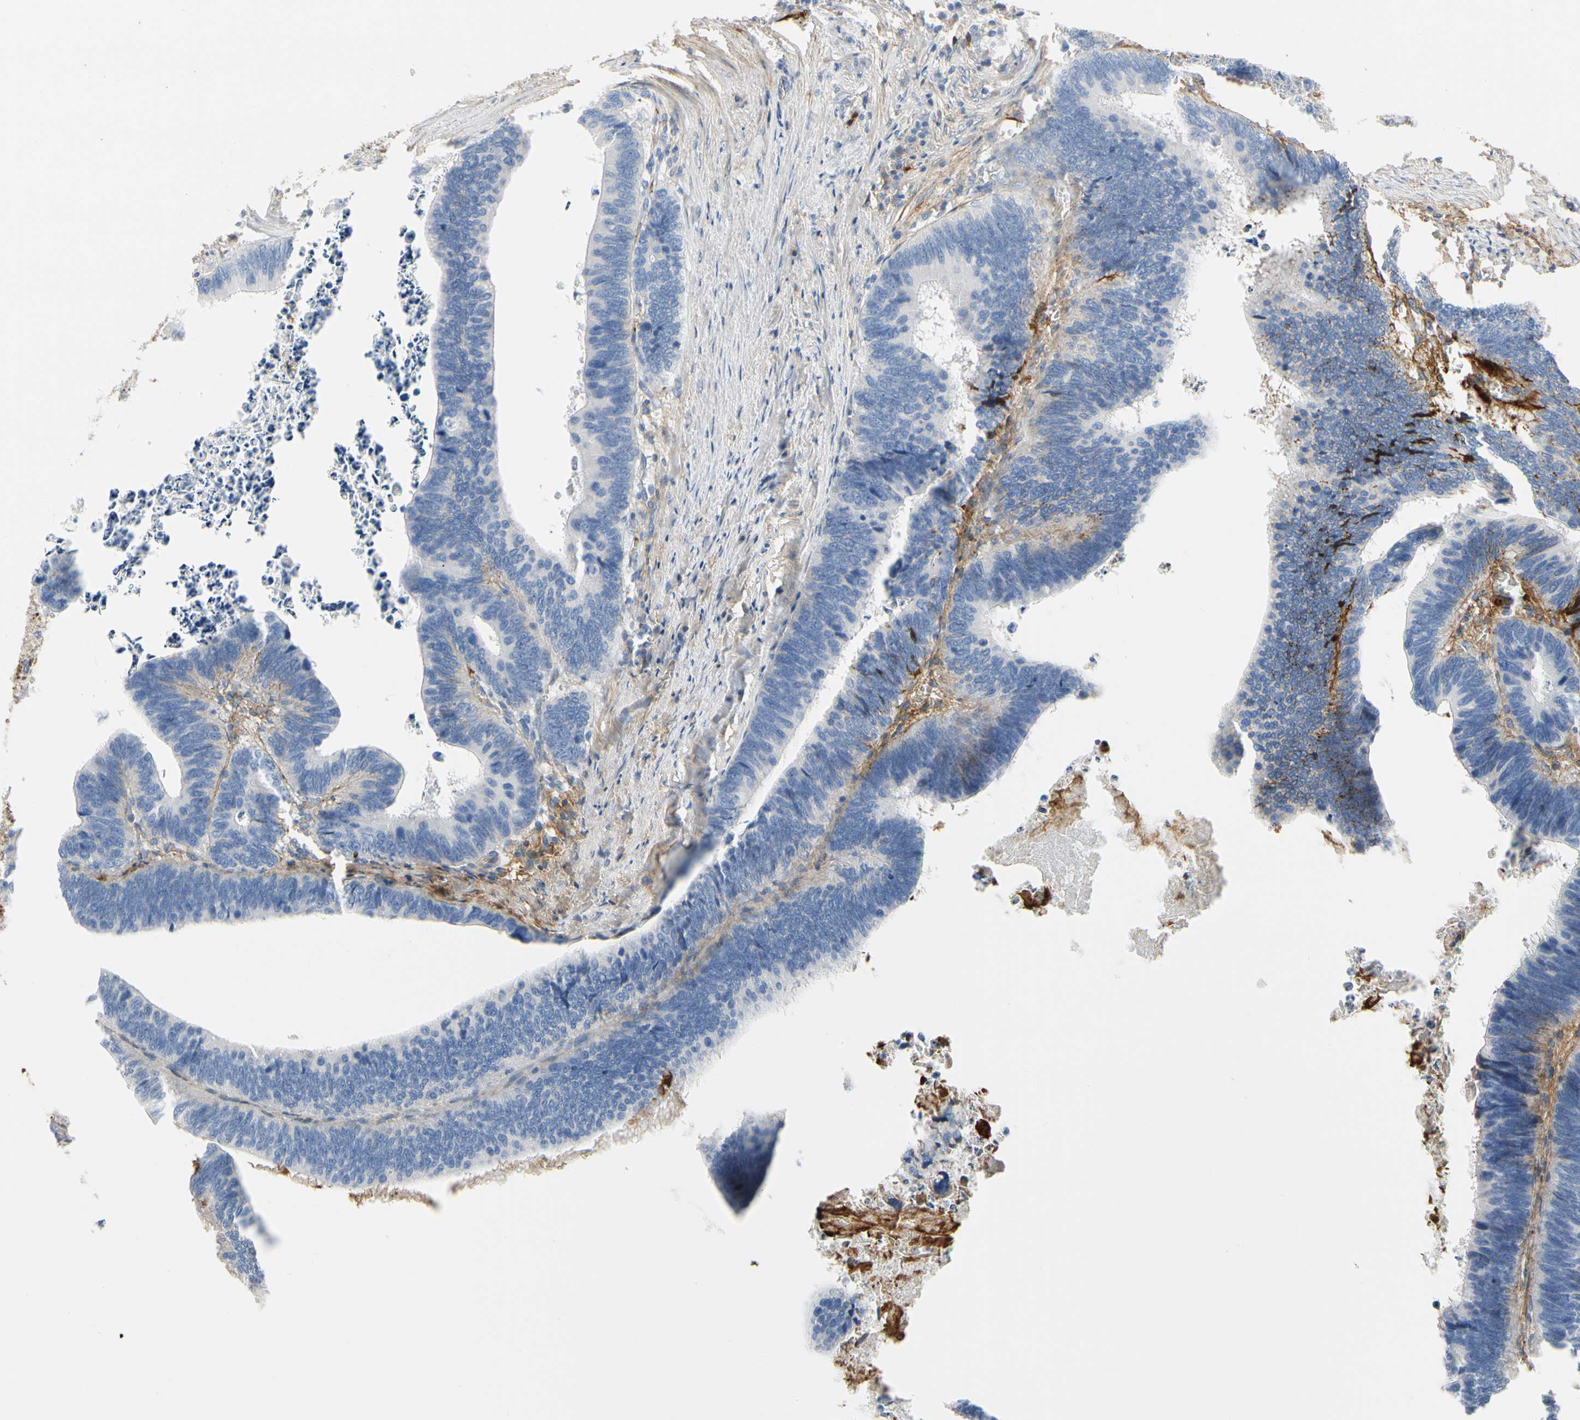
{"staining": {"intensity": "negative", "quantity": "none", "location": "none"}, "tissue": "colorectal cancer", "cell_type": "Tumor cells", "image_type": "cancer", "snomed": [{"axis": "morphology", "description": "Adenocarcinoma, NOS"}, {"axis": "topography", "description": "Colon"}], "caption": "DAB (3,3'-diaminobenzidine) immunohistochemical staining of adenocarcinoma (colorectal) shows no significant staining in tumor cells.", "gene": "FGB", "patient": {"sex": "male", "age": 72}}